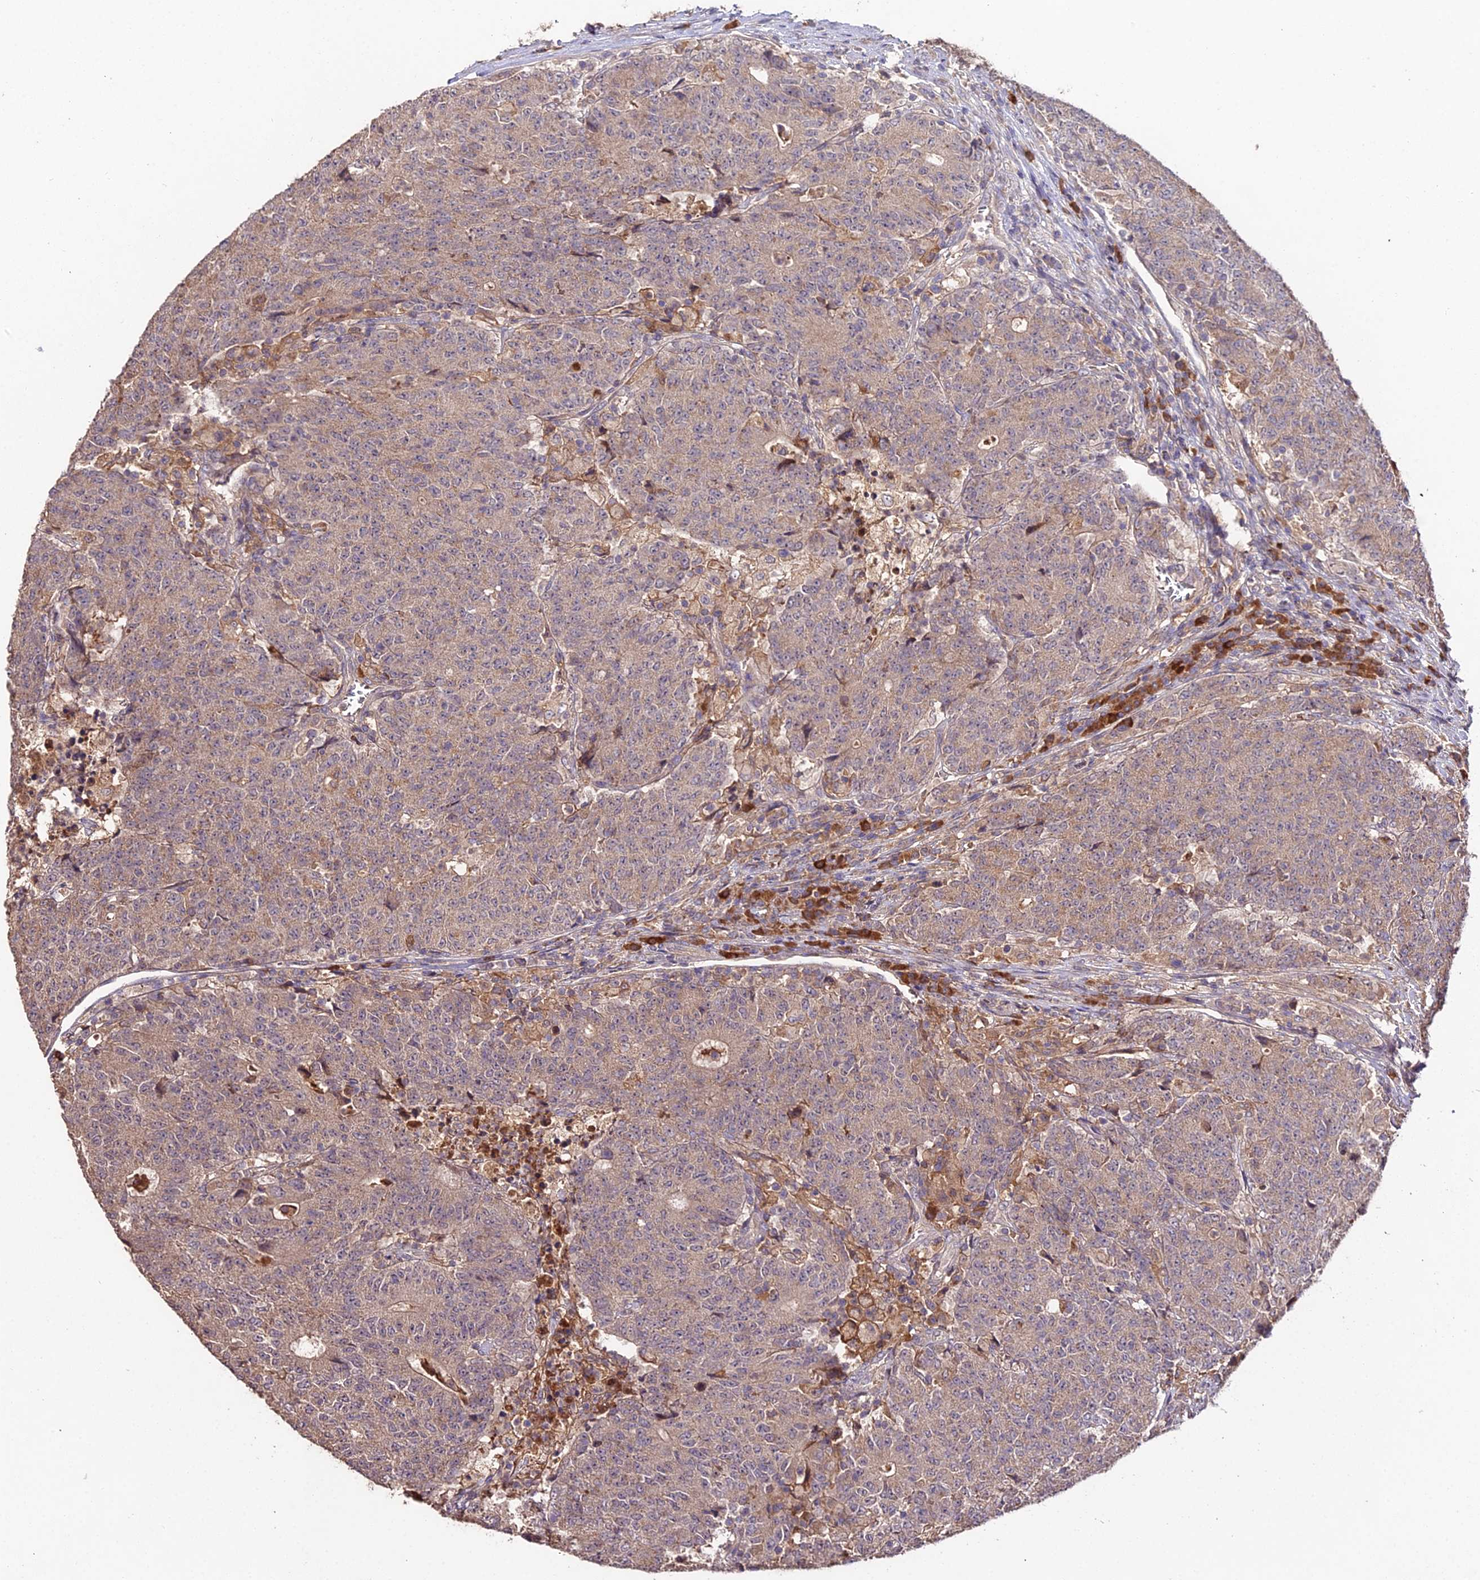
{"staining": {"intensity": "weak", "quantity": ">75%", "location": "cytoplasmic/membranous"}, "tissue": "colorectal cancer", "cell_type": "Tumor cells", "image_type": "cancer", "snomed": [{"axis": "morphology", "description": "Adenocarcinoma, NOS"}, {"axis": "topography", "description": "Colon"}], "caption": "The micrograph reveals staining of colorectal cancer, revealing weak cytoplasmic/membranous protein staining (brown color) within tumor cells.", "gene": "KCTD16", "patient": {"sex": "female", "age": 75}}